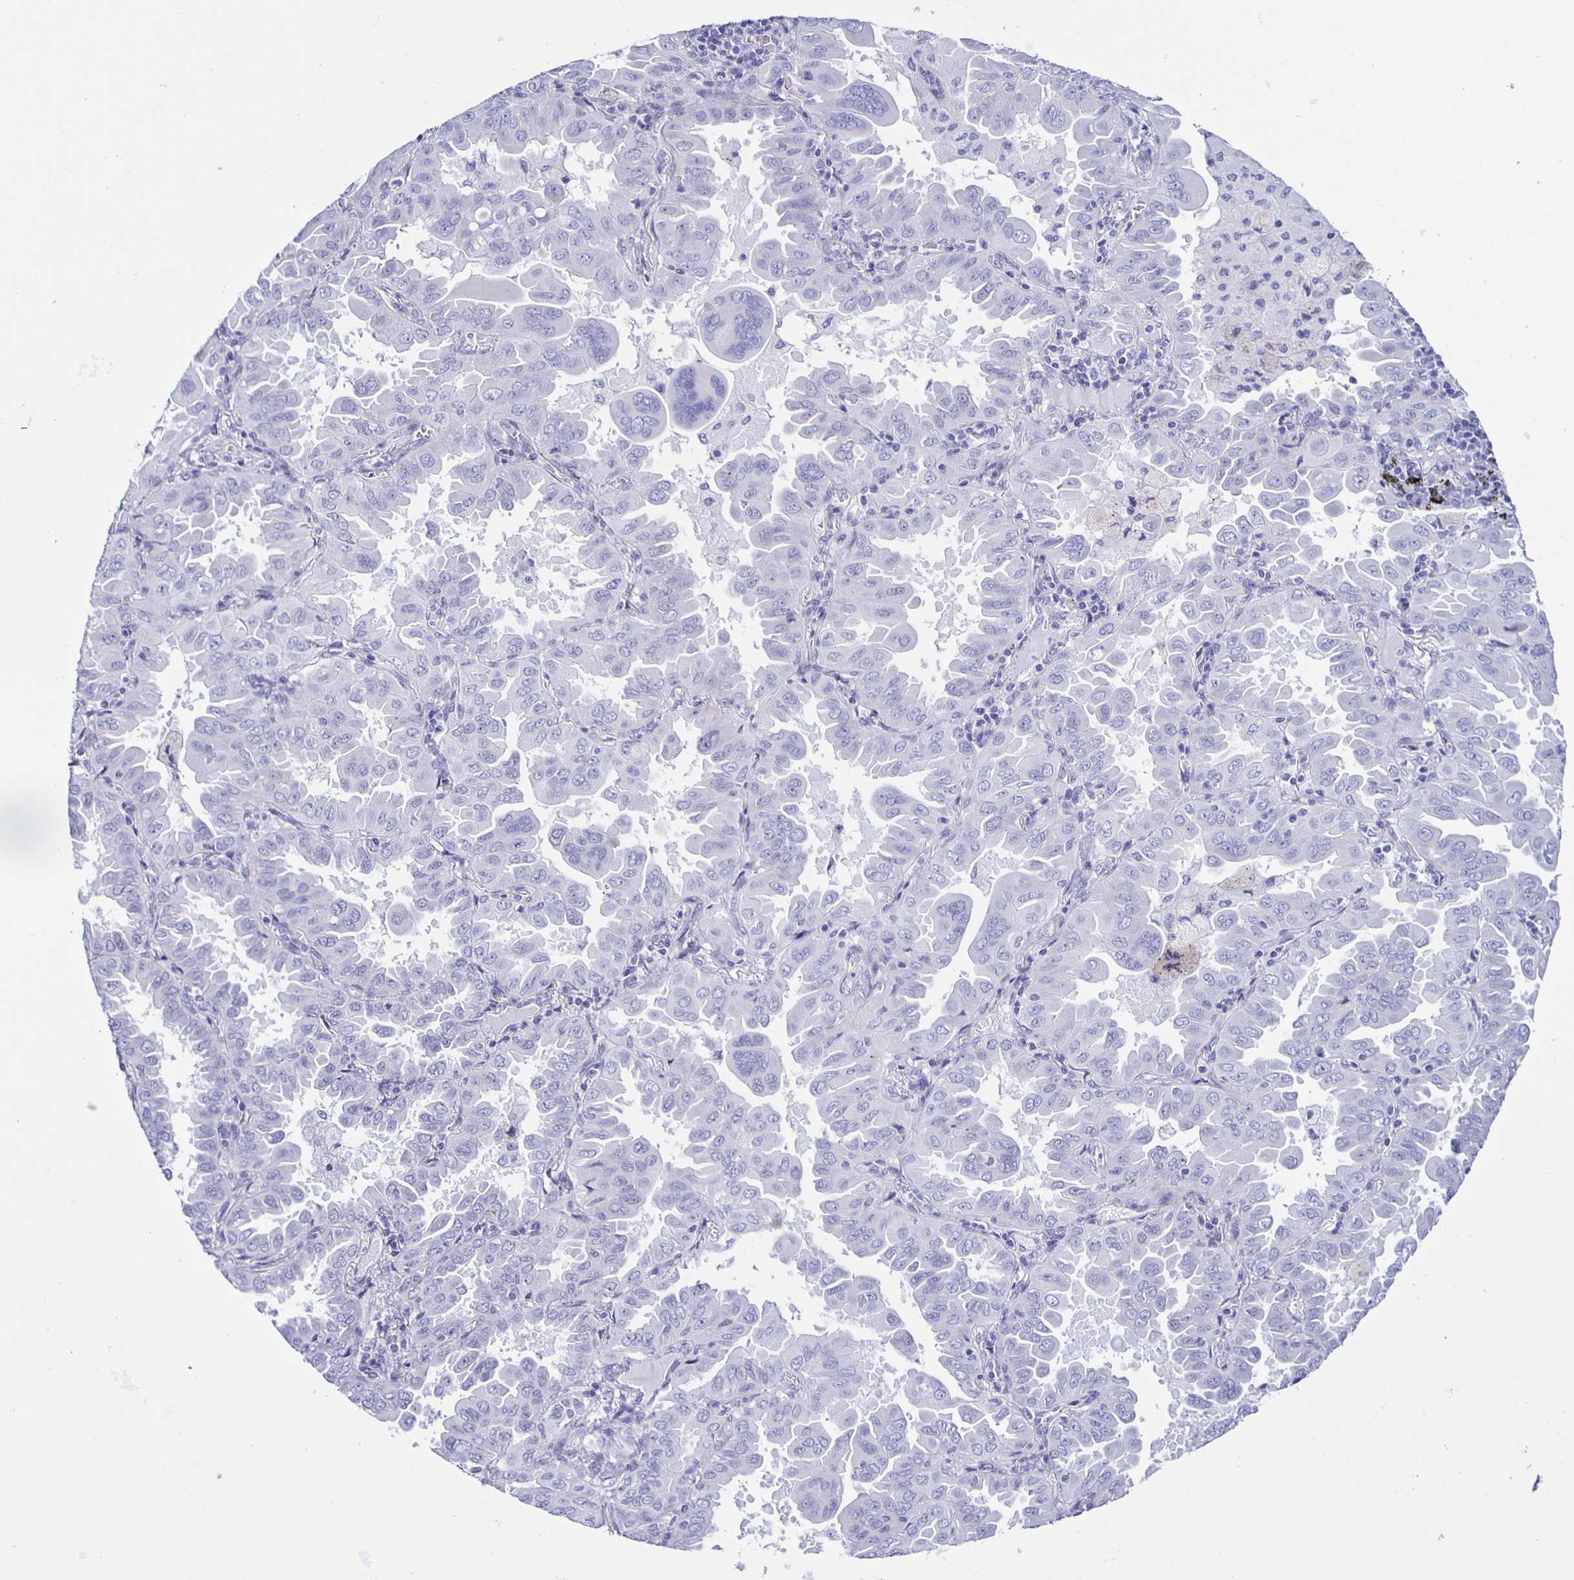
{"staining": {"intensity": "negative", "quantity": "none", "location": "none"}, "tissue": "lung cancer", "cell_type": "Tumor cells", "image_type": "cancer", "snomed": [{"axis": "morphology", "description": "Adenocarcinoma, NOS"}, {"axis": "topography", "description": "Lung"}], "caption": "Human lung adenocarcinoma stained for a protein using immunohistochemistry (IHC) reveals no positivity in tumor cells.", "gene": "AQP6", "patient": {"sex": "male", "age": 64}}